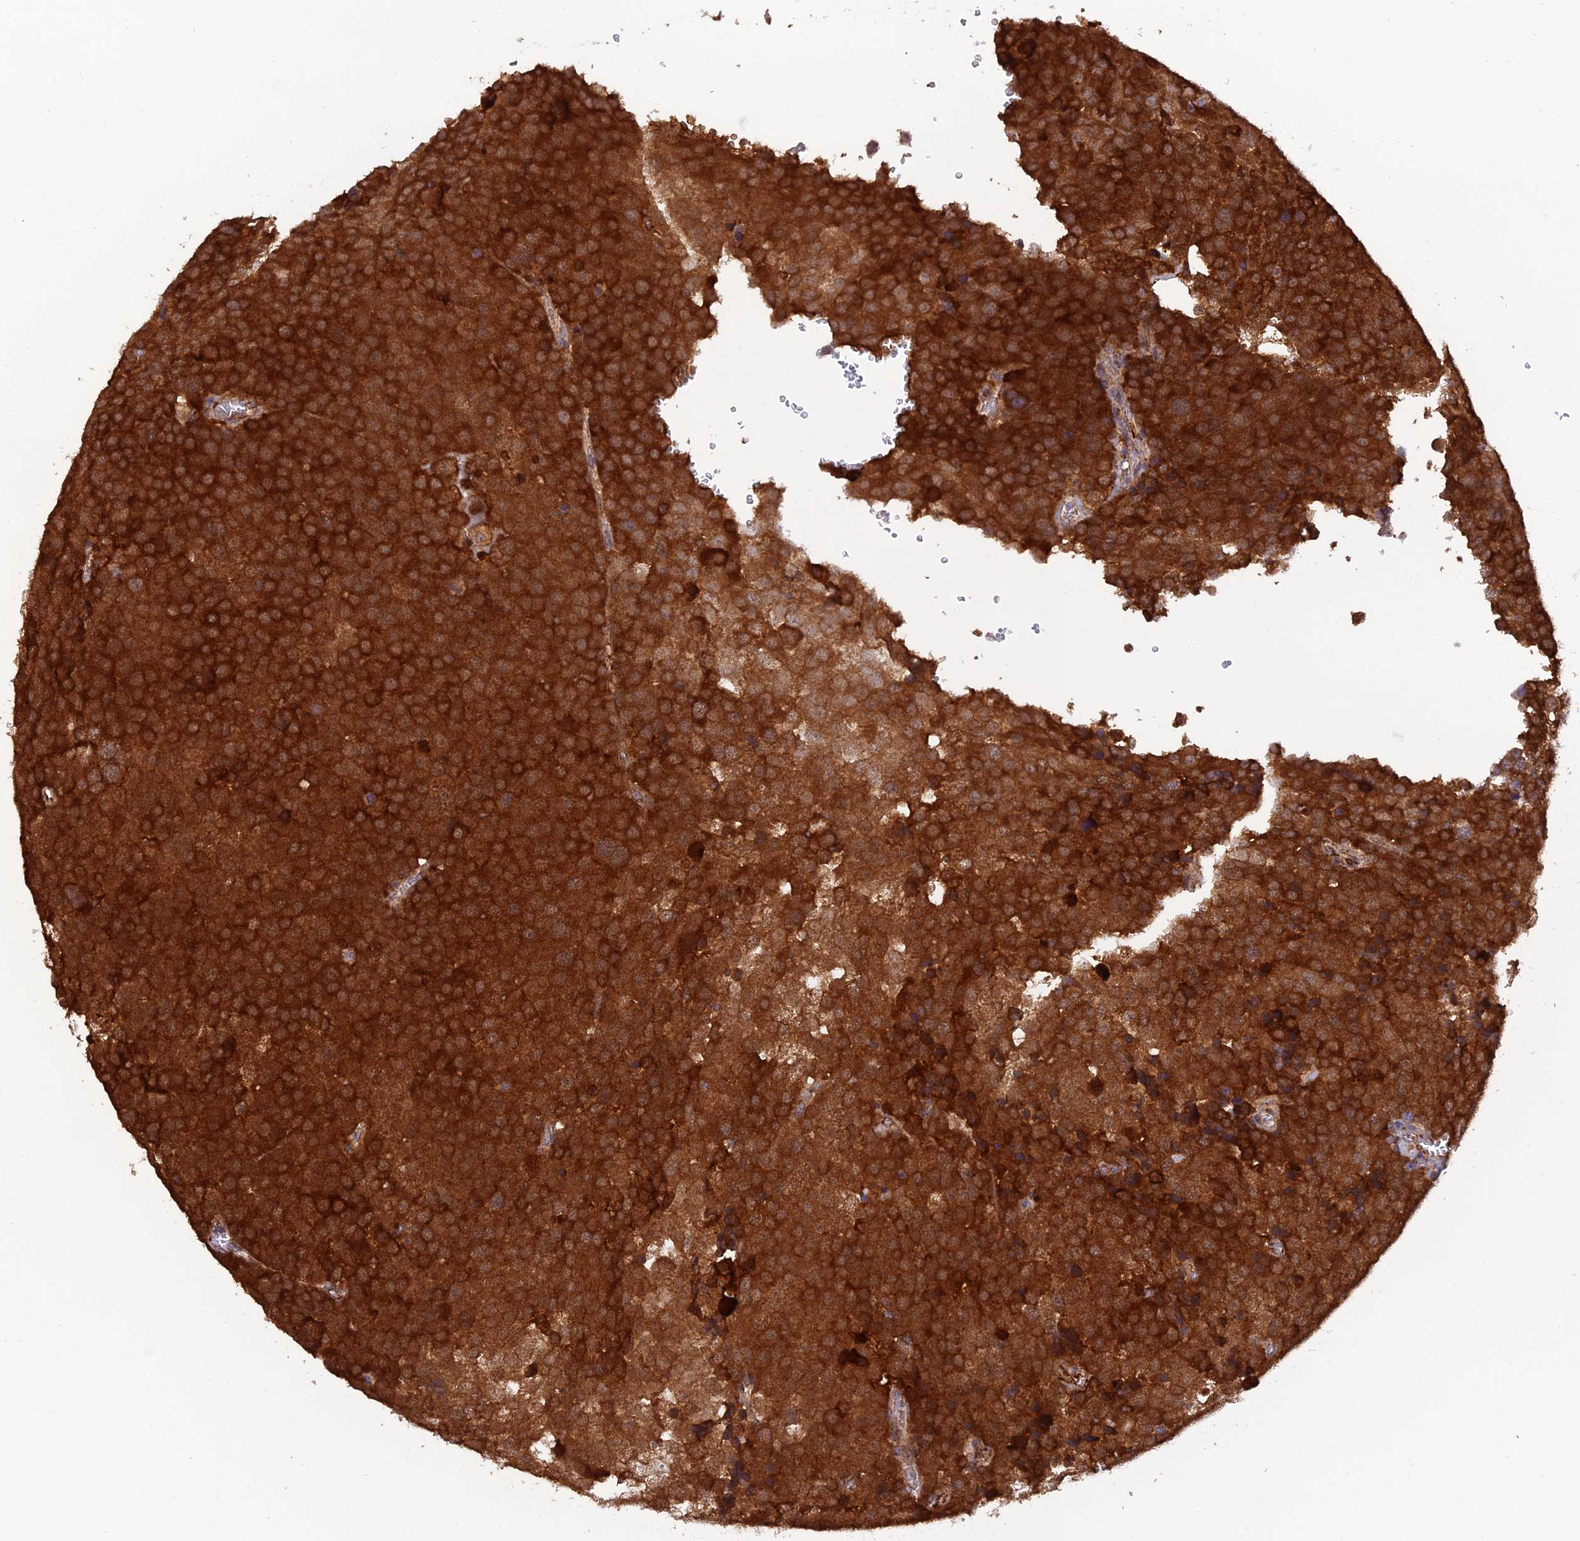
{"staining": {"intensity": "strong", "quantity": ">75%", "location": "cytoplasmic/membranous"}, "tissue": "testis cancer", "cell_type": "Tumor cells", "image_type": "cancer", "snomed": [{"axis": "morphology", "description": "Seminoma, NOS"}, {"axis": "topography", "description": "Testis"}], "caption": "A brown stain labels strong cytoplasmic/membranous positivity of a protein in human testis seminoma tumor cells. (IHC, brightfield microscopy, high magnification).", "gene": "P3H3", "patient": {"sex": "male", "age": 71}}